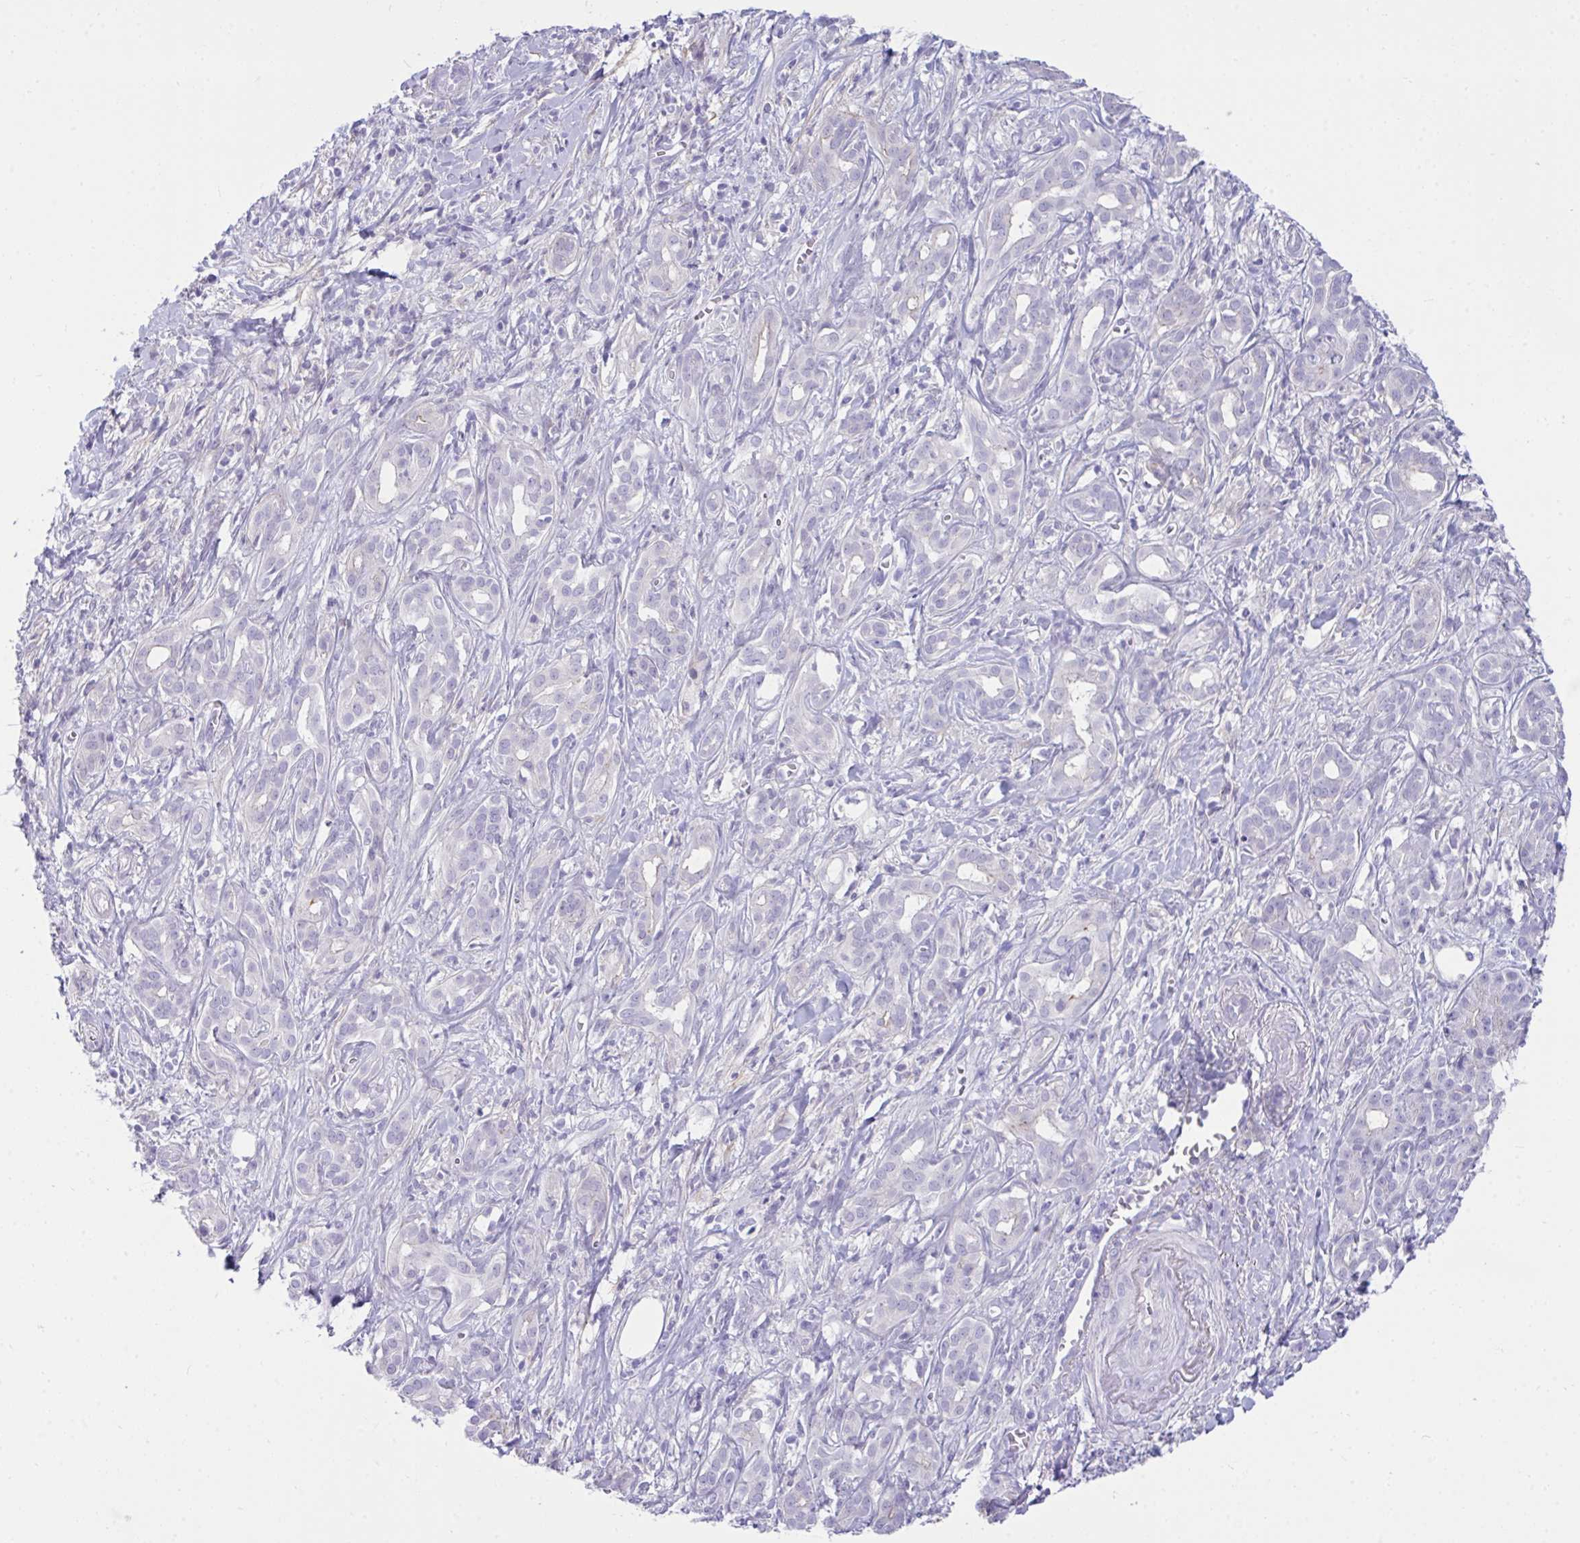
{"staining": {"intensity": "negative", "quantity": "none", "location": "none"}, "tissue": "pancreatic cancer", "cell_type": "Tumor cells", "image_type": "cancer", "snomed": [{"axis": "morphology", "description": "Adenocarcinoma, NOS"}, {"axis": "topography", "description": "Pancreas"}], "caption": "This is an immunohistochemistry micrograph of human pancreatic cancer (adenocarcinoma). There is no staining in tumor cells.", "gene": "PIGZ", "patient": {"sex": "male", "age": 61}}